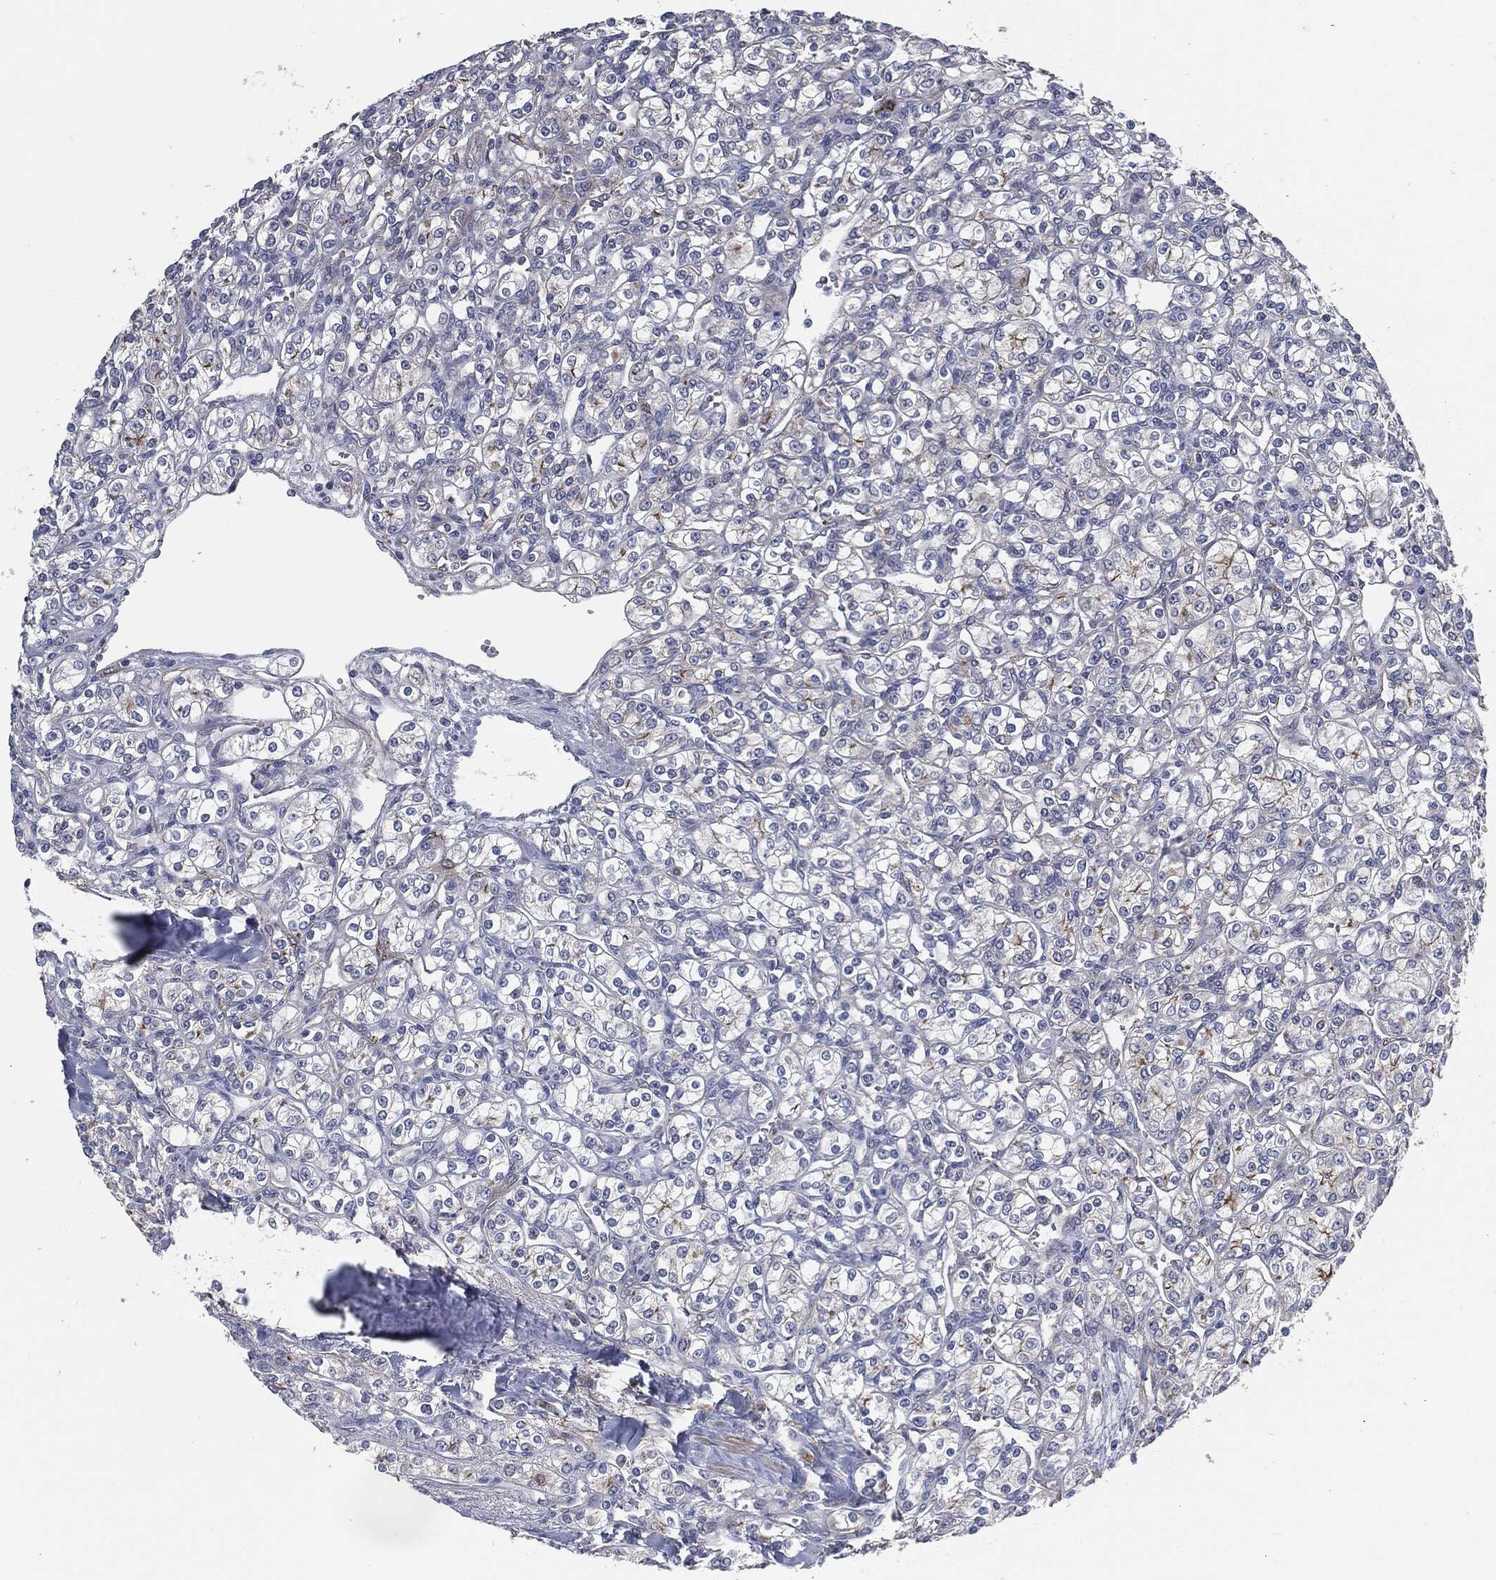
{"staining": {"intensity": "negative", "quantity": "none", "location": "none"}, "tissue": "renal cancer", "cell_type": "Tumor cells", "image_type": "cancer", "snomed": [{"axis": "morphology", "description": "Adenocarcinoma, NOS"}, {"axis": "topography", "description": "Kidney"}], "caption": "IHC of human renal cancer (adenocarcinoma) demonstrates no staining in tumor cells.", "gene": "SVIL", "patient": {"sex": "male", "age": 77}}